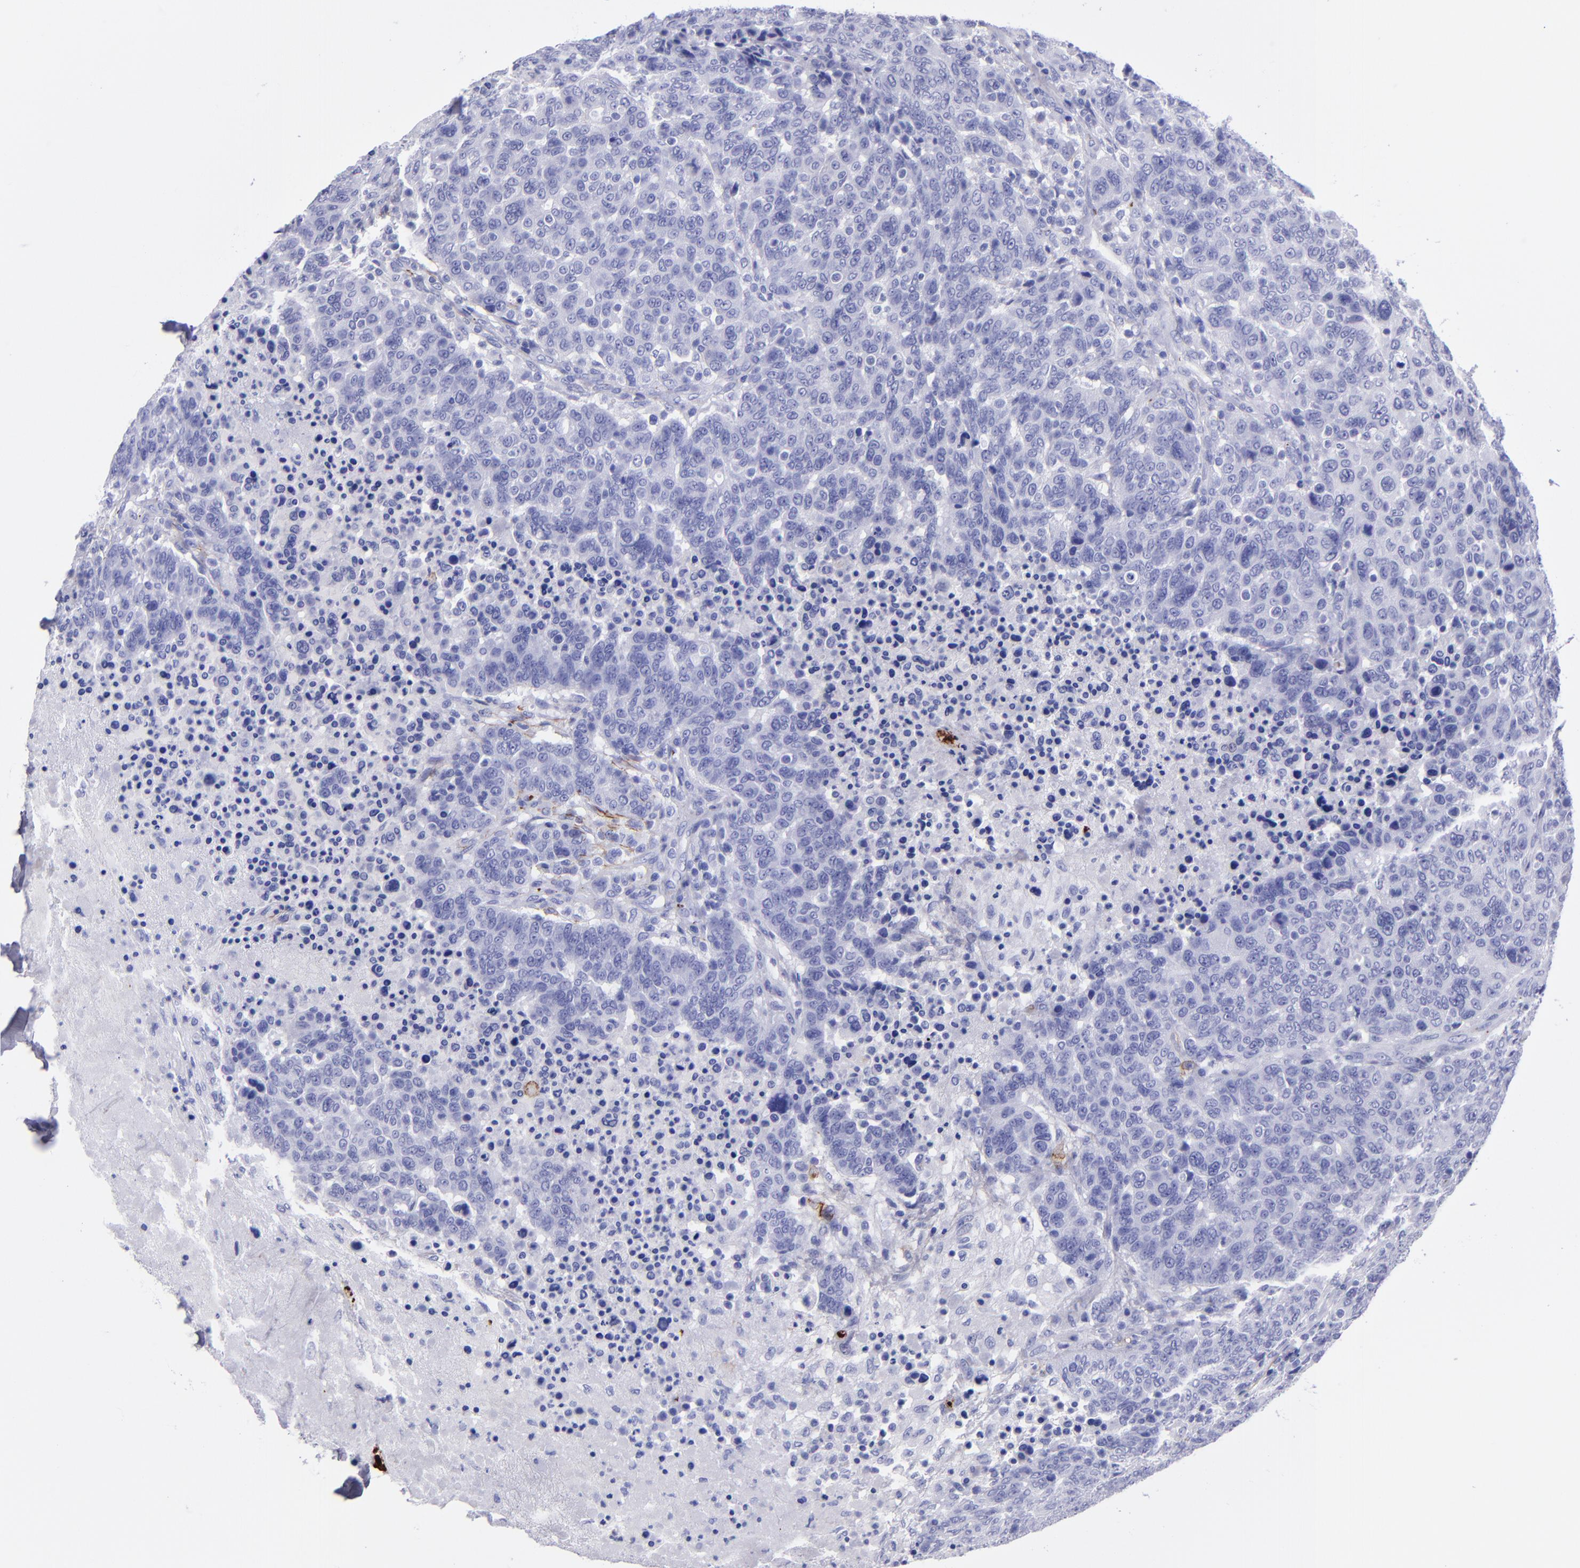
{"staining": {"intensity": "negative", "quantity": "none", "location": "none"}, "tissue": "breast cancer", "cell_type": "Tumor cells", "image_type": "cancer", "snomed": [{"axis": "morphology", "description": "Duct carcinoma"}, {"axis": "topography", "description": "Breast"}], "caption": "There is no significant staining in tumor cells of breast cancer.", "gene": "EFCAB13", "patient": {"sex": "female", "age": 37}}